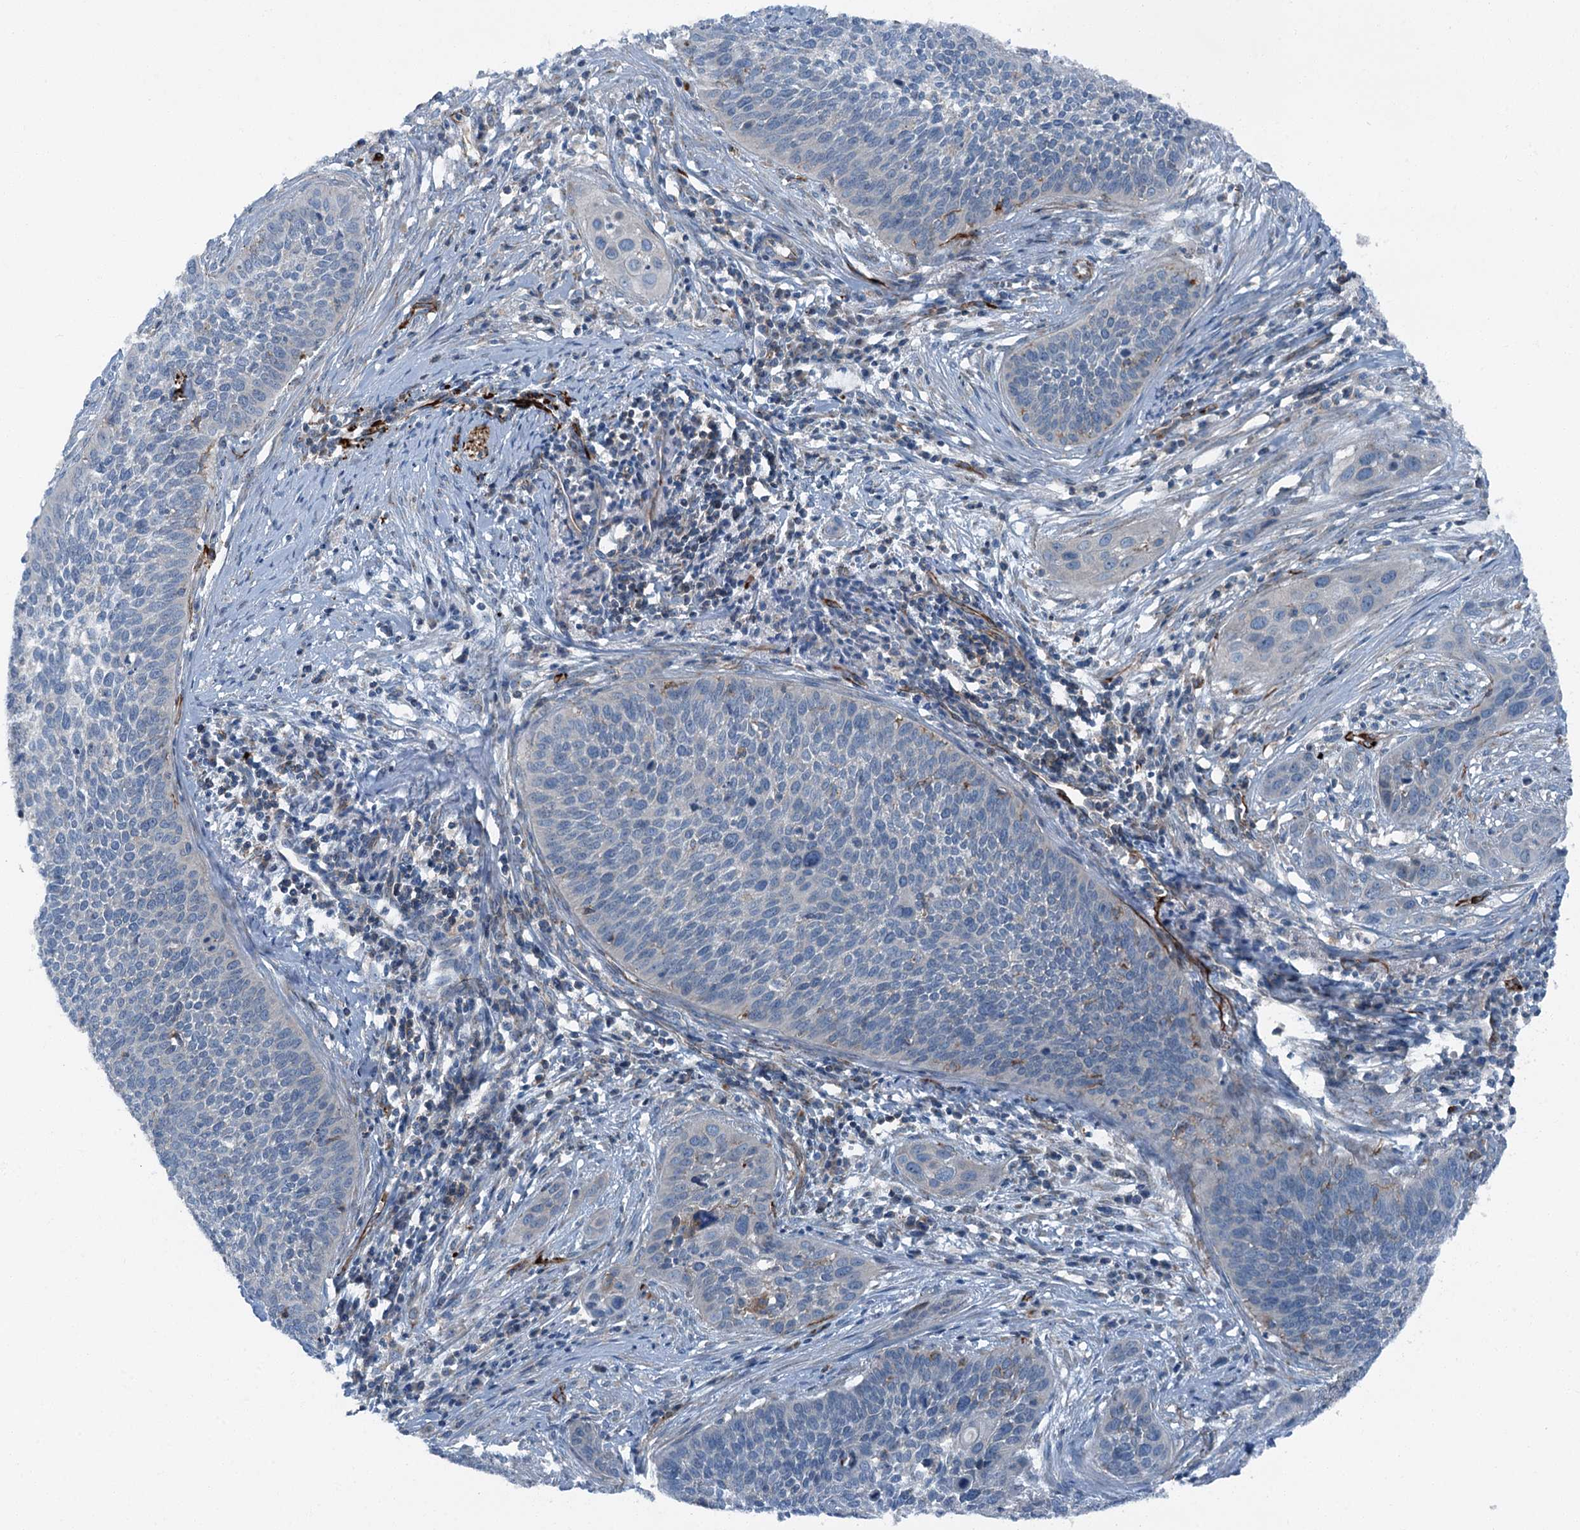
{"staining": {"intensity": "negative", "quantity": "none", "location": "none"}, "tissue": "cervical cancer", "cell_type": "Tumor cells", "image_type": "cancer", "snomed": [{"axis": "morphology", "description": "Squamous cell carcinoma, NOS"}, {"axis": "topography", "description": "Cervix"}], "caption": "An immunohistochemistry (IHC) micrograph of cervical squamous cell carcinoma is shown. There is no staining in tumor cells of cervical squamous cell carcinoma. (Stains: DAB immunohistochemistry (IHC) with hematoxylin counter stain, Microscopy: brightfield microscopy at high magnification).", "gene": "AXL", "patient": {"sex": "female", "age": 34}}